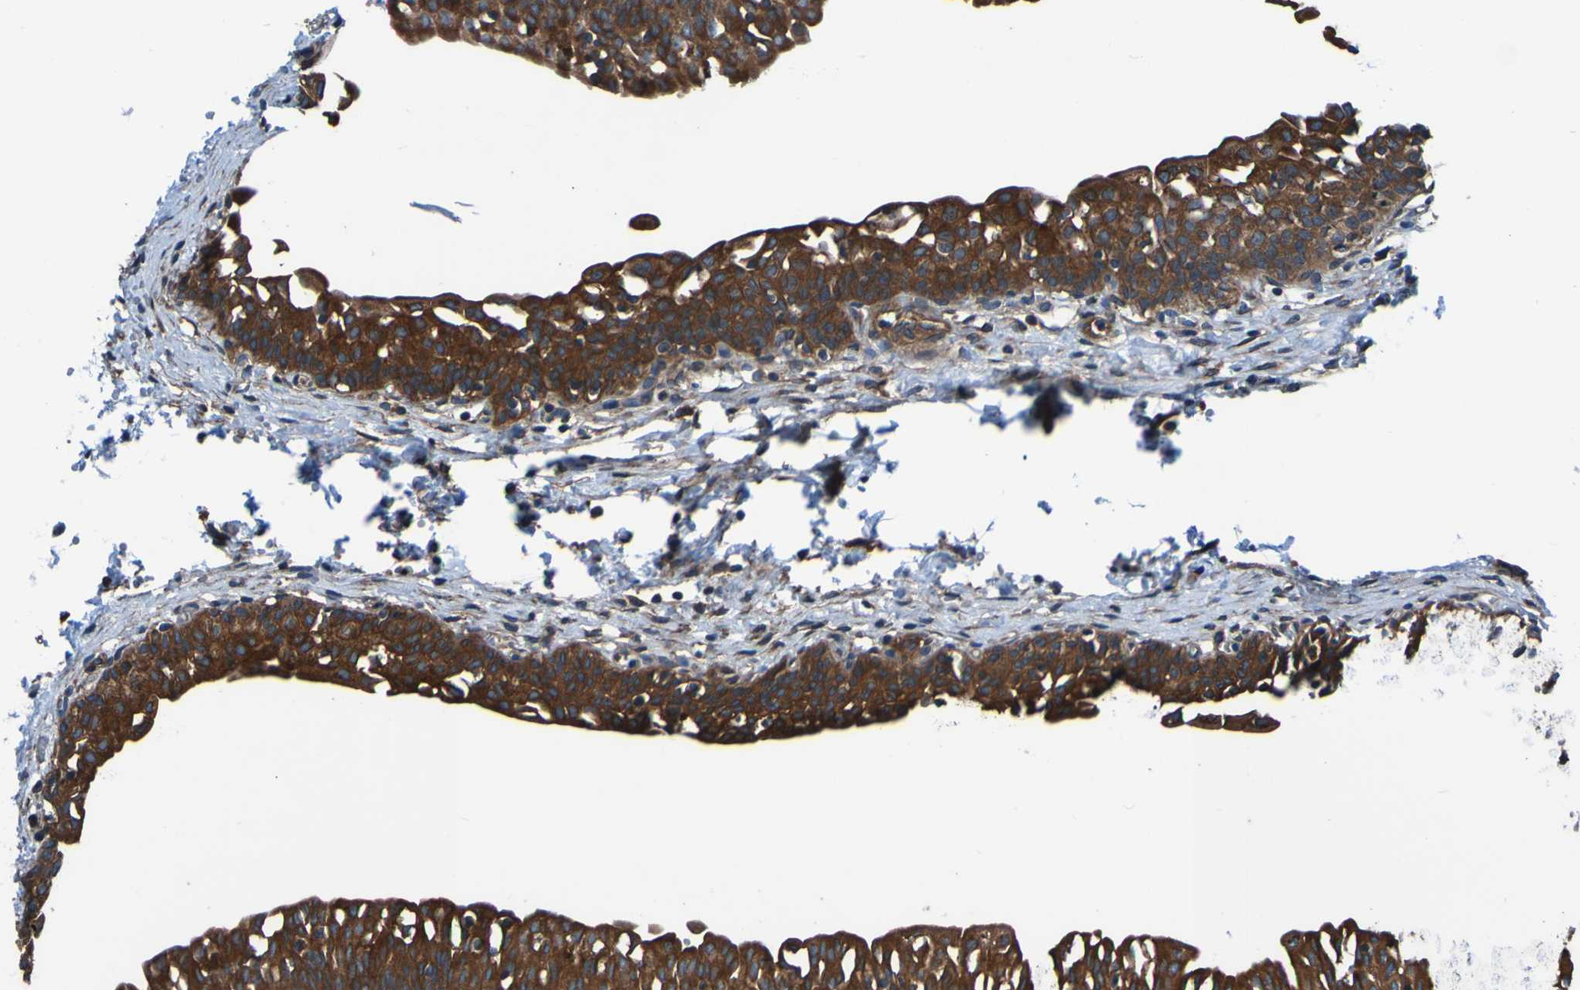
{"staining": {"intensity": "strong", "quantity": "25%-75%", "location": "cytoplasmic/membranous"}, "tissue": "urinary bladder", "cell_type": "Urothelial cells", "image_type": "normal", "snomed": [{"axis": "morphology", "description": "Normal tissue, NOS"}, {"axis": "topography", "description": "Urinary bladder"}], "caption": "Urinary bladder stained with a brown dye exhibits strong cytoplasmic/membranous positive expression in about 25%-75% of urothelial cells.", "gene": "RAB5B", "patient": {"sex": "male", "age": 55}}